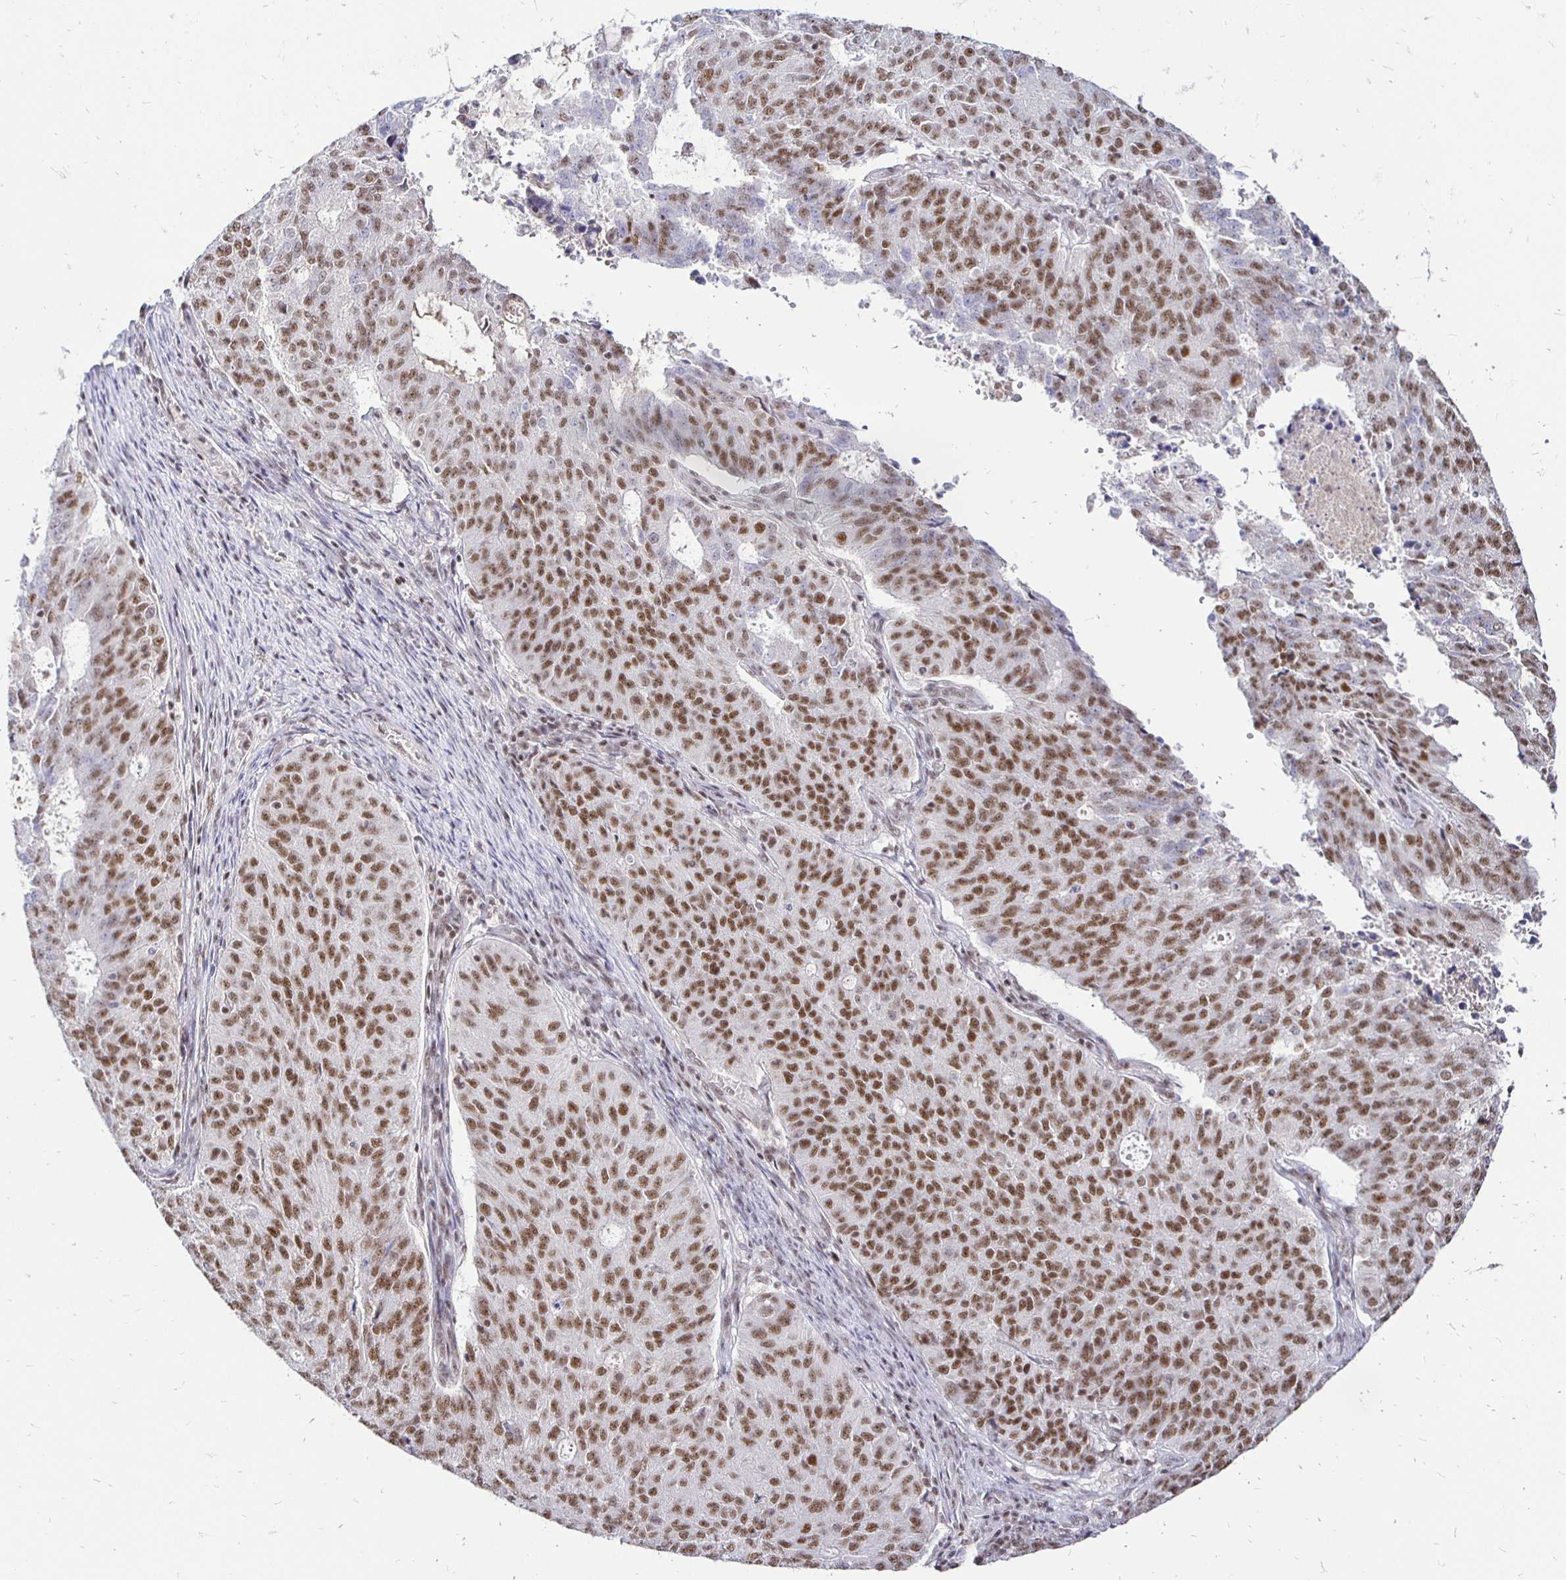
{"staining": {"intensity": "moderate", "quantity": ">75%", "location": "nuclear"}, "tissue": "endometrial cancer", "cell_type": "Tumor cells", "image_type": "cancer", "snomed": [{"axis": "morphology", "description": "Adenocarcinoma, NOS"}, {"axis": "topography", "description": "Endometrium"}], "caption": "IHC micrograph of neoplastic tissue: endometrial cancer stained using IHC displays medium levels of moderate protein expression localized specifically in the nuclear of tumor cells, appearing as a nuclear brown color.", "gene": "SIN3A", "patient": {"sex": "female", "age": 82}}